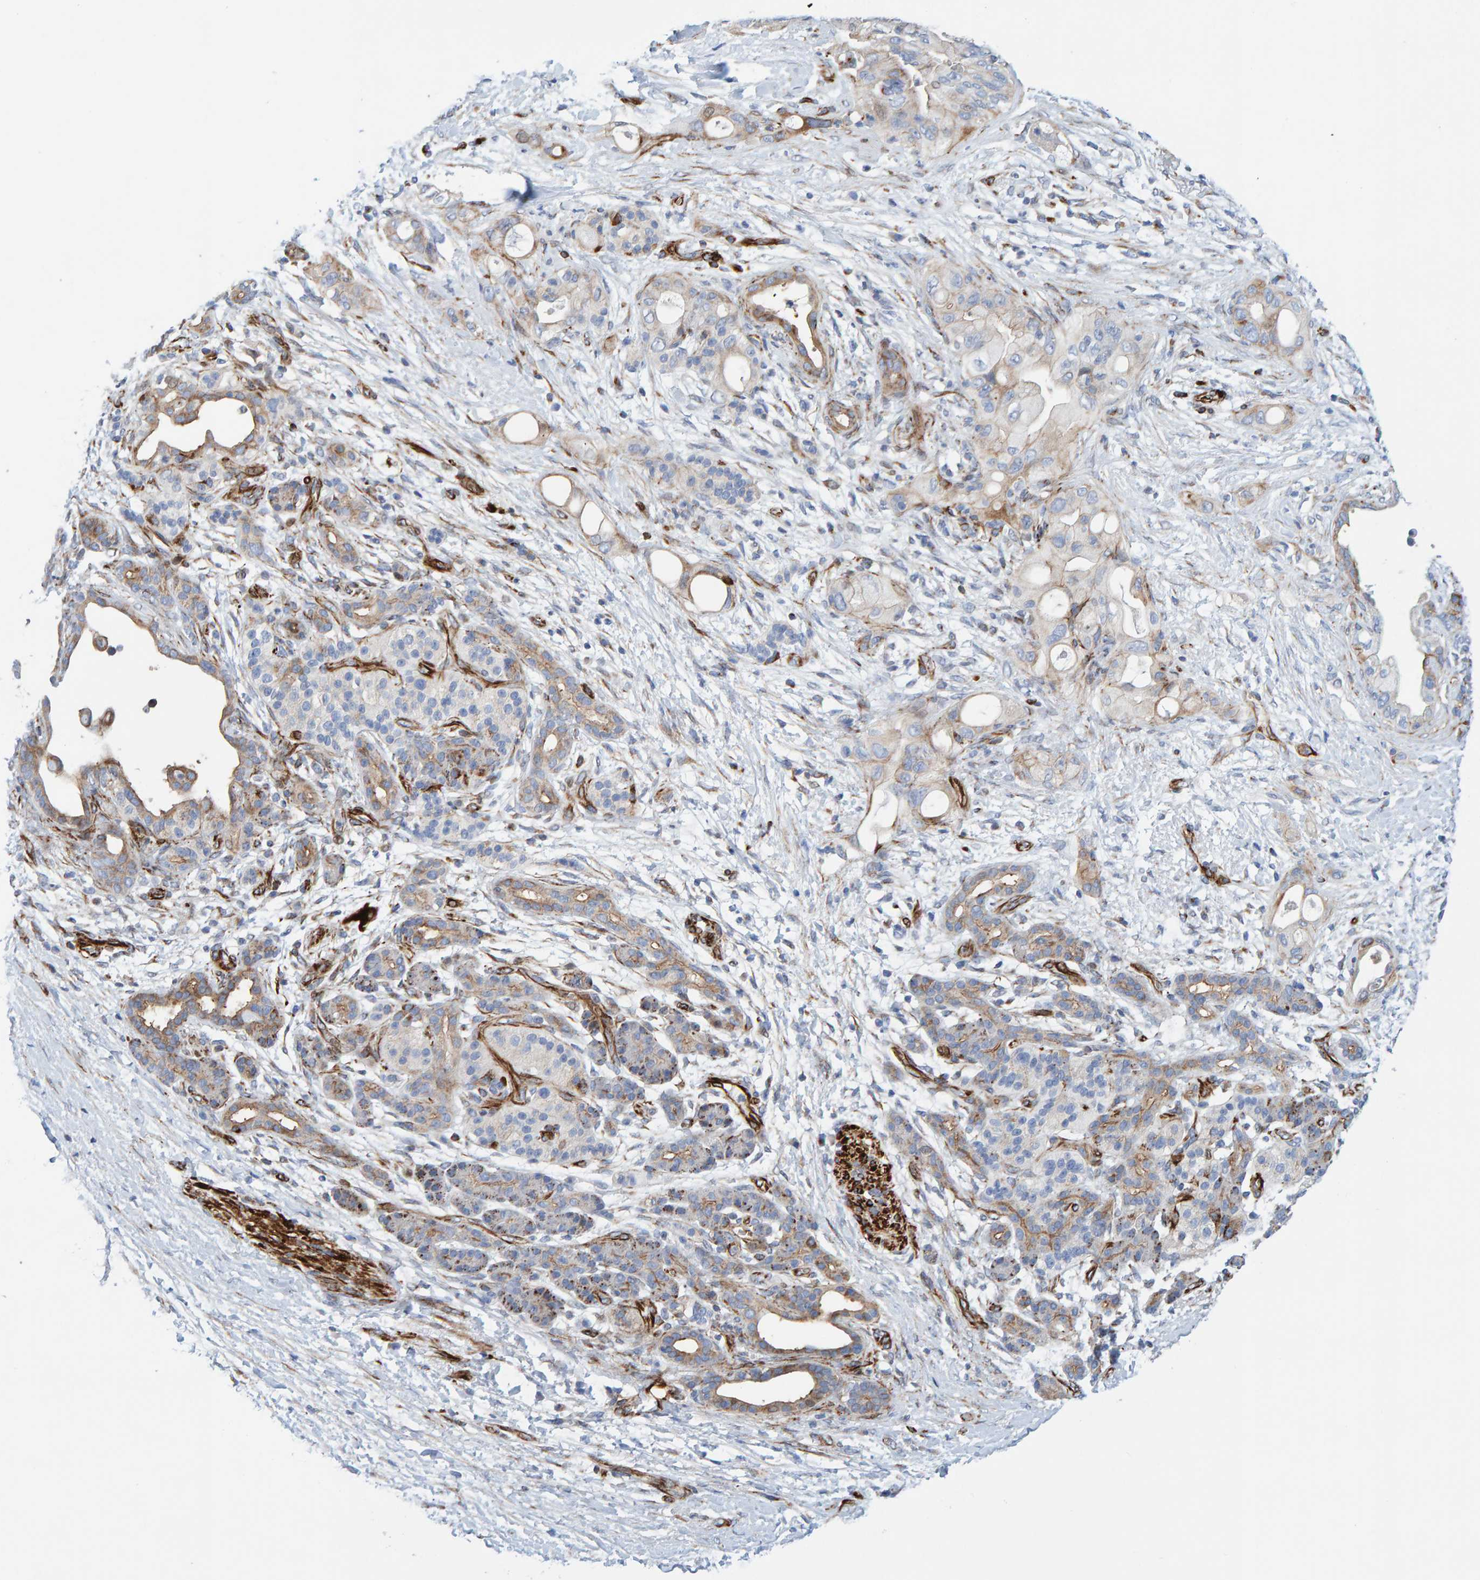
{"staining": {"intensity": "weak", "quantity": "<25%", "location": "cytoplasmic/membranous"}, "tissue": "pancreatic cancer", "cell_type": "Tumor cells", "image_type": "cancer", "snomed": [{"axis": "morphology", "description": "Adenocarcinoma, NOS"}, {"axis": "topography", "description": "Pancreas"}], "caption": "The photomicrograph shows no significant positivity in tumor cells of adenocarcinoma (pancreatic).", "gene": "POLG2", "patient": {"sex": "male", "age": 59}}